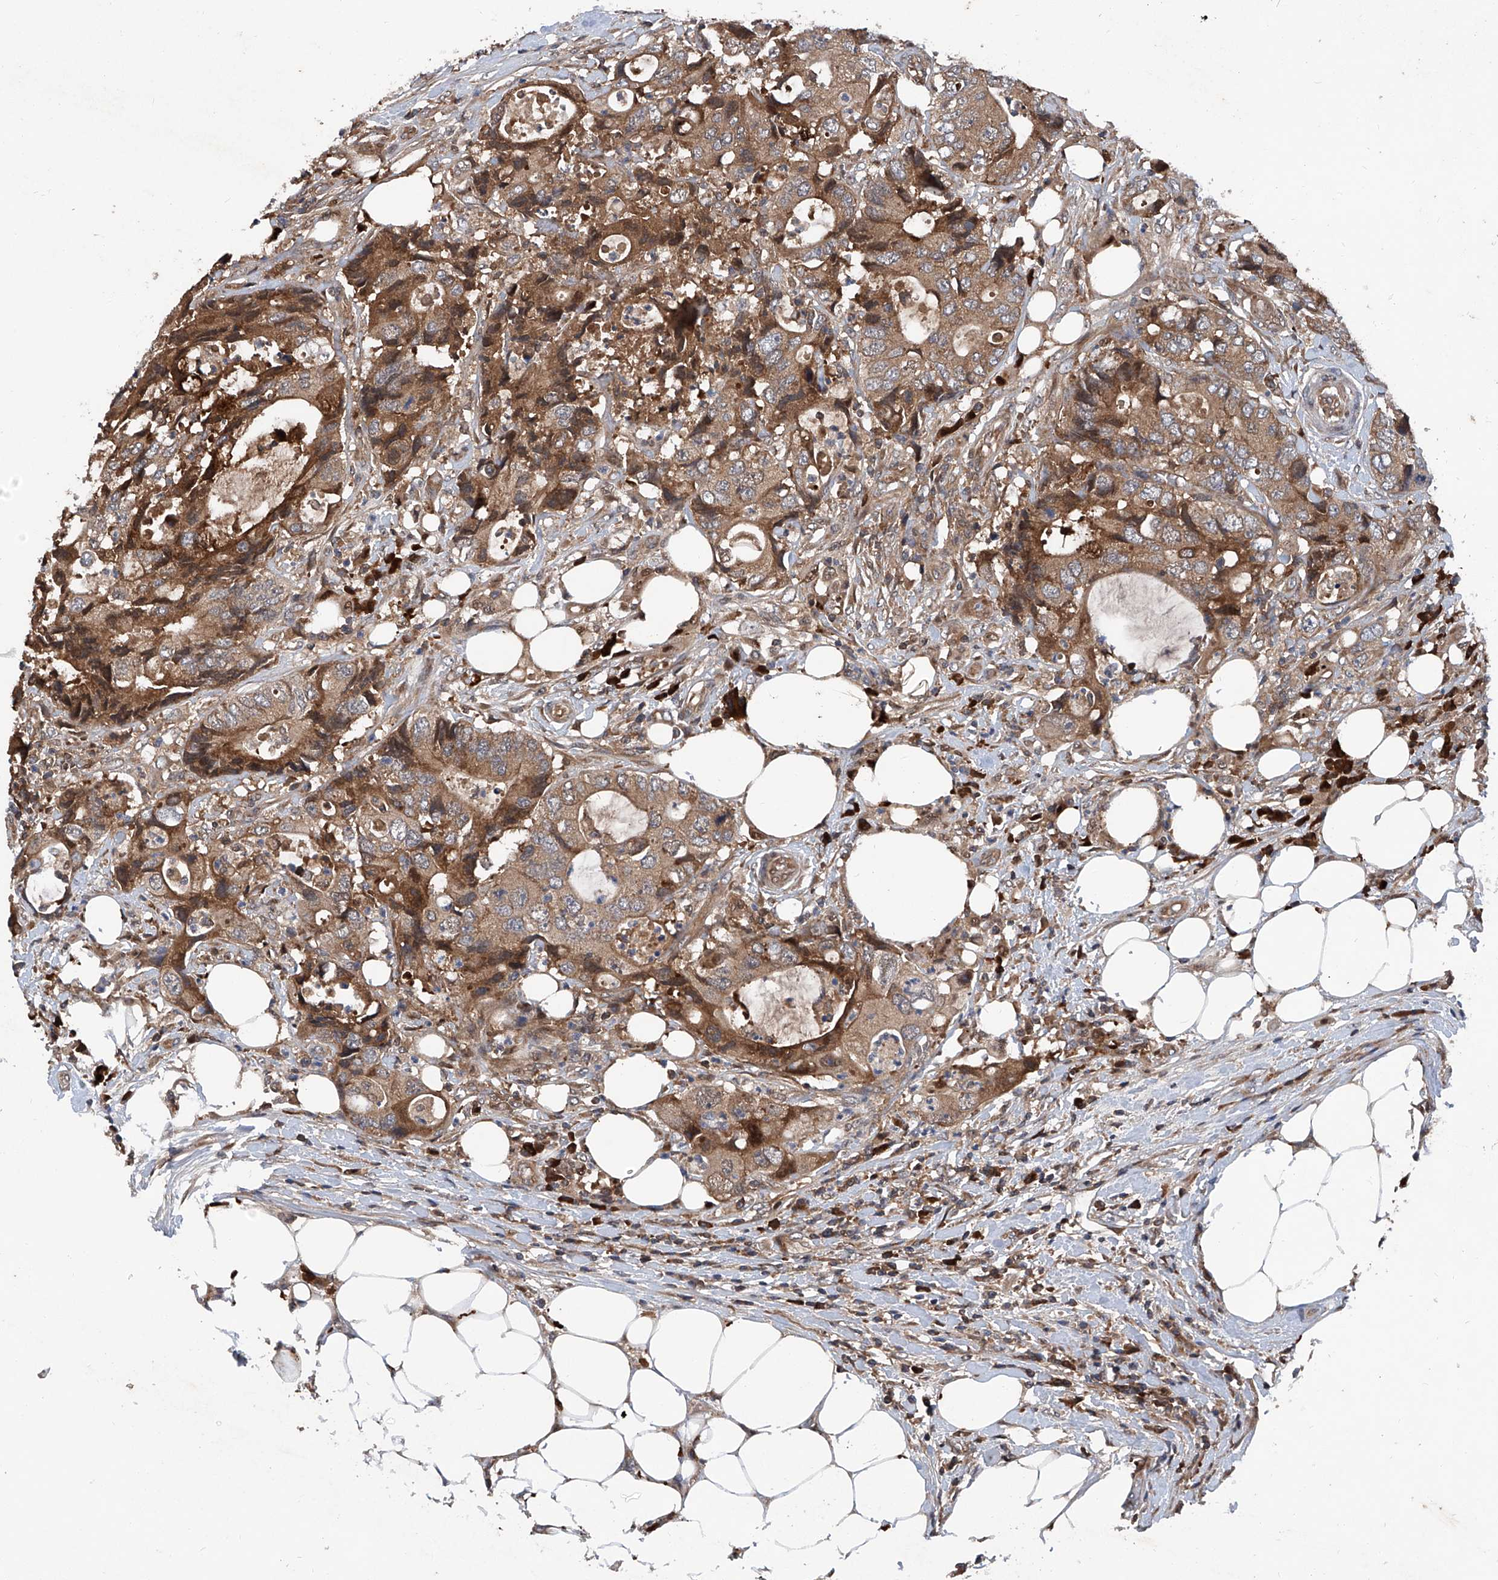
{"staining": {"intensity": "moderate", "quantity": ">75%", "location": "cytoplasmic/membranous"}, "tissue": "colorectal cancer", "cell_type": "Tumor cells", "image_type": "cancer", "snomed": [{"axis": "morphology", "description": "Adenocarcinoma, NOS"}, {"axis": "topography", "description": "Colon"}], "caption": "About >75% of tumor cells in human colorectal adenocarcinoma exhibit moderate cytoplasmic/membranous protein positivity as visualized by brown immunohistochemical staining.", "gene": "ASCC3", "patient": {"sex": "male", "age": 71}}